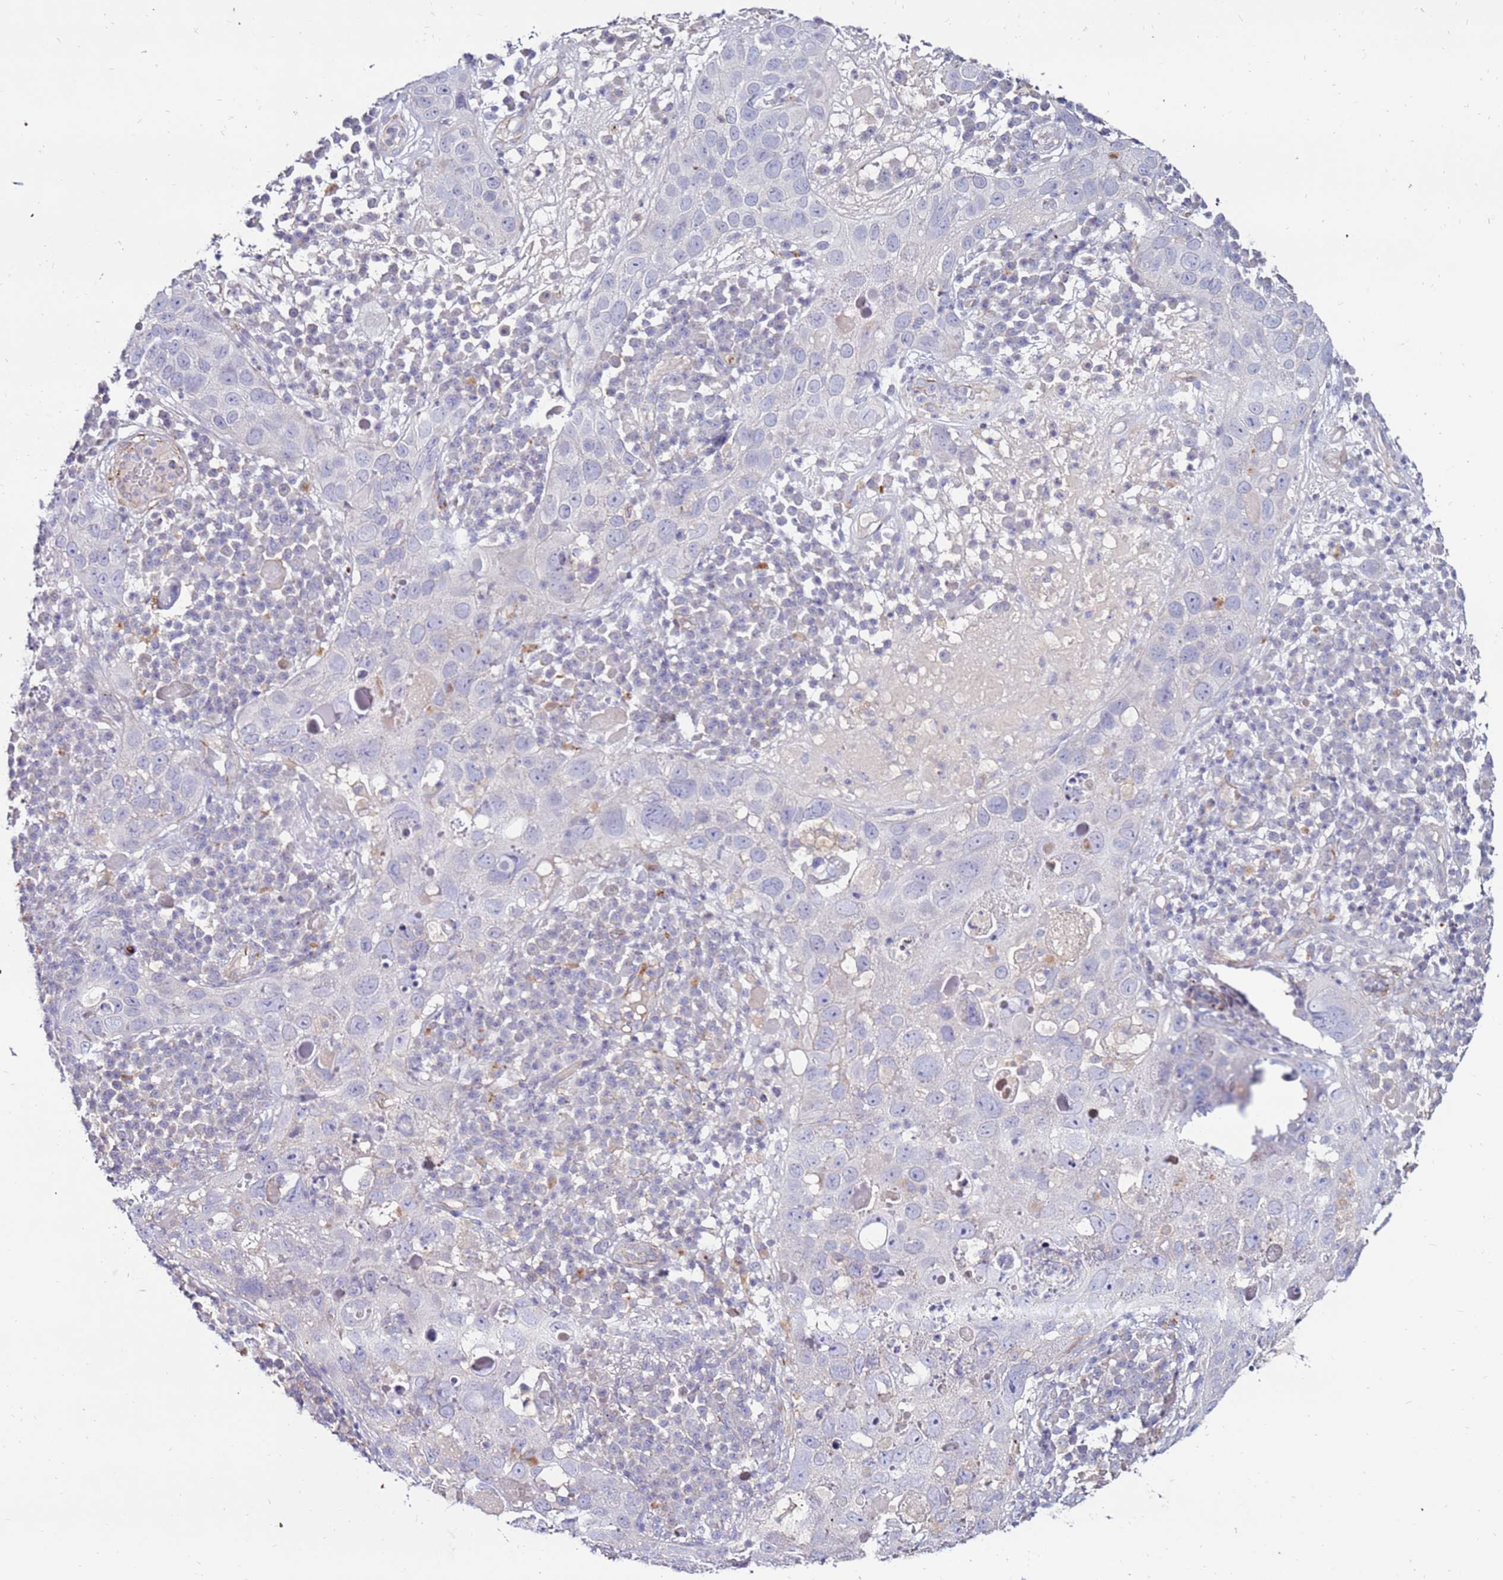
{"staining": {"intensity": "negative", "quantity": "none", "location": "none"}, "tissue": "skin cancer", "cell_type": "Tumor cells", "image_type": "cancer", "snomed": [{"axis": "morphology", "description": "Squamous cell carcinoma in situ, NOS"}, {"axis": "morphology", "description": "Squamous cell carcinoma, NOS"}, {"axis": "topography", "description": "Skin"}], "caption": "Tumor cells are negative for protein expression in human skin cancer.", "gene": "CLEC4M", "patient": {"sex": "male", "age": 93}}